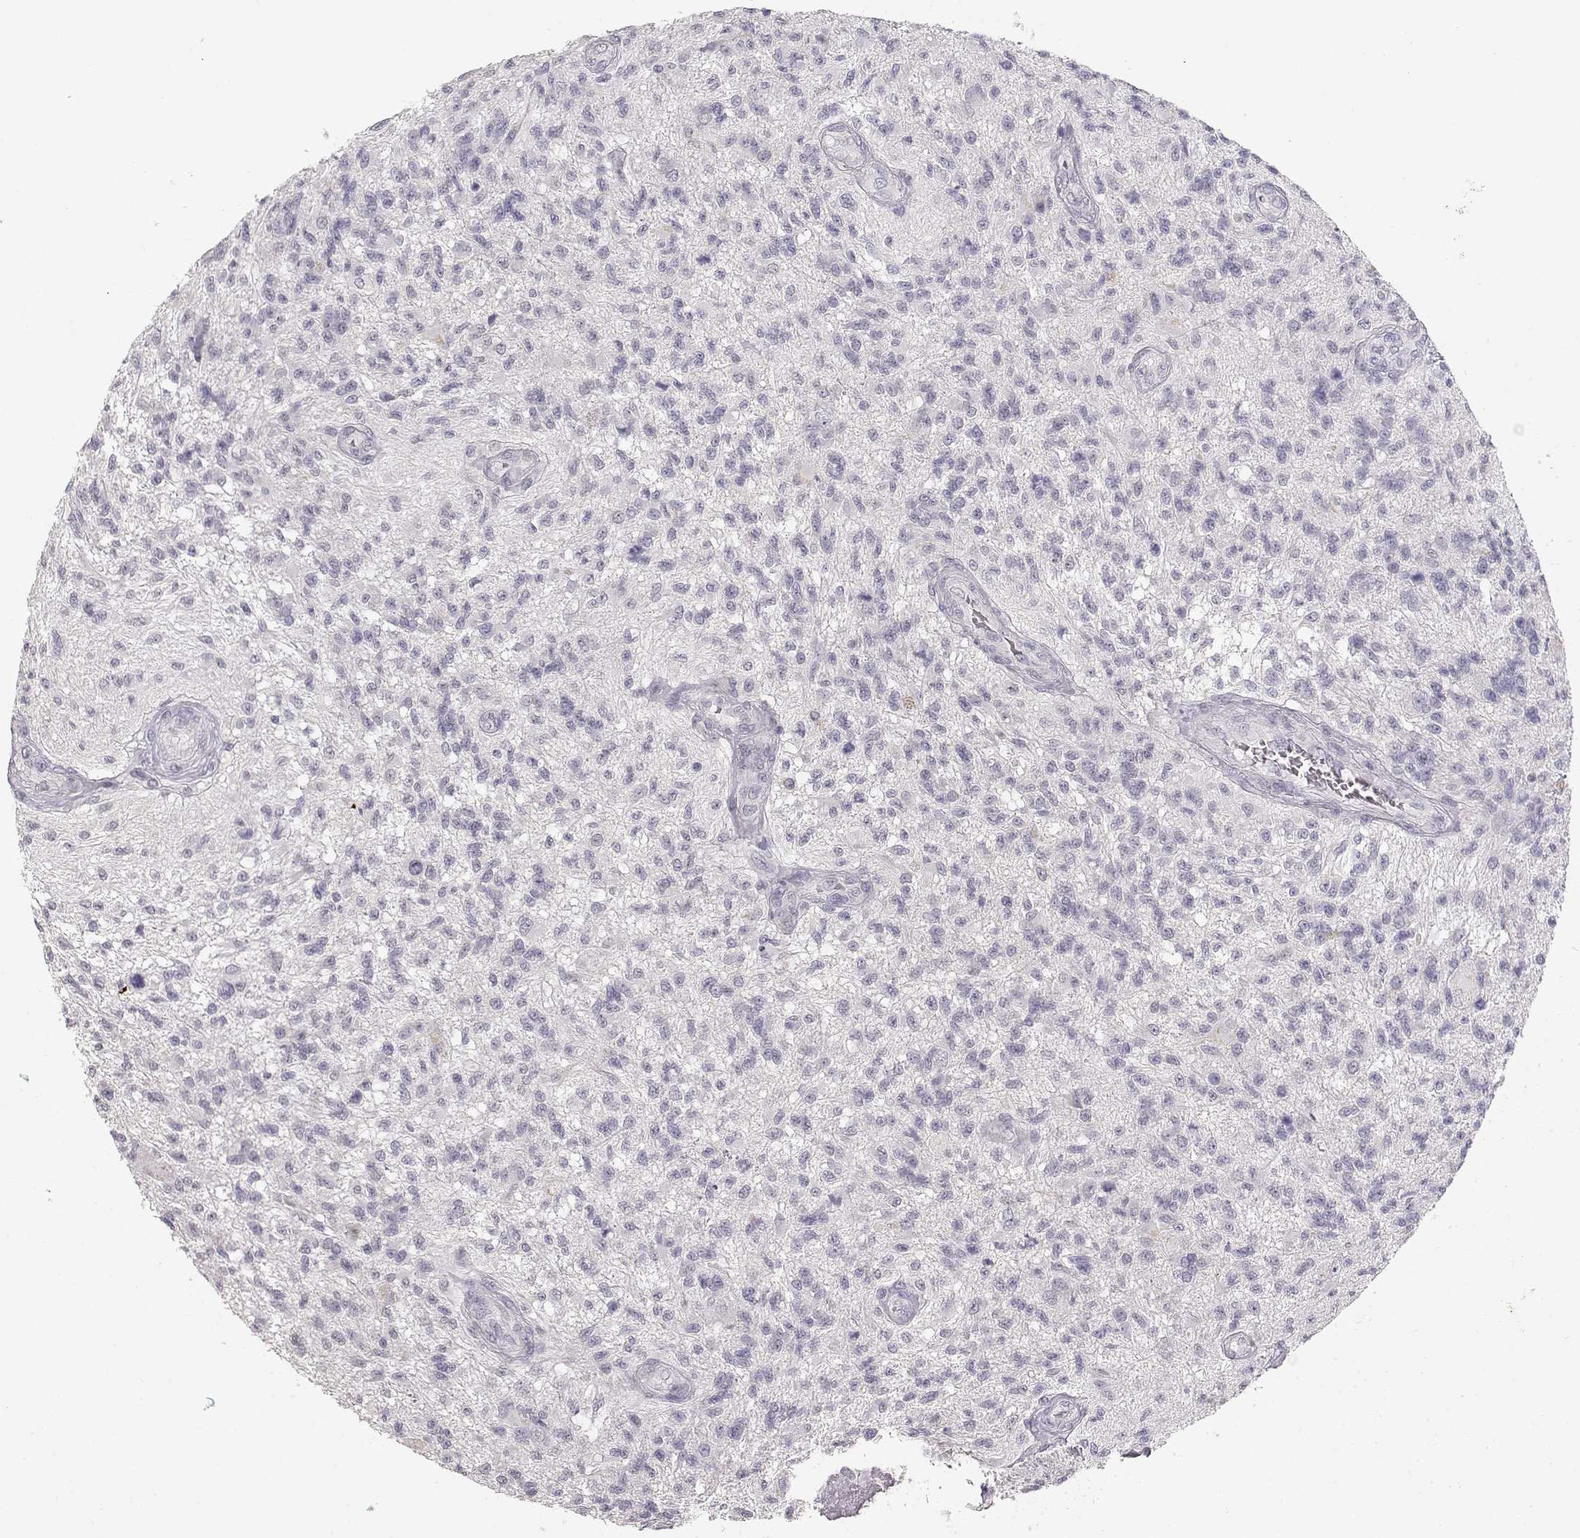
{"staining": {"intensity": "negative", "quantity": "none", "location": "none"}, "tissue": "glioma", "cell_type": "Tumor cells", "image_type": "cancer", "snomed": [{"axis": "morphology", "description": "Glioma, malignant, High grade"}, {"axis": "topography", "description": "Brain"}], "caption": "Photomicrograph shows no significant protein staining in tumor cells of glioma.", "gene": "TPH2", "patient": {"sex": "male", "age": 56}}